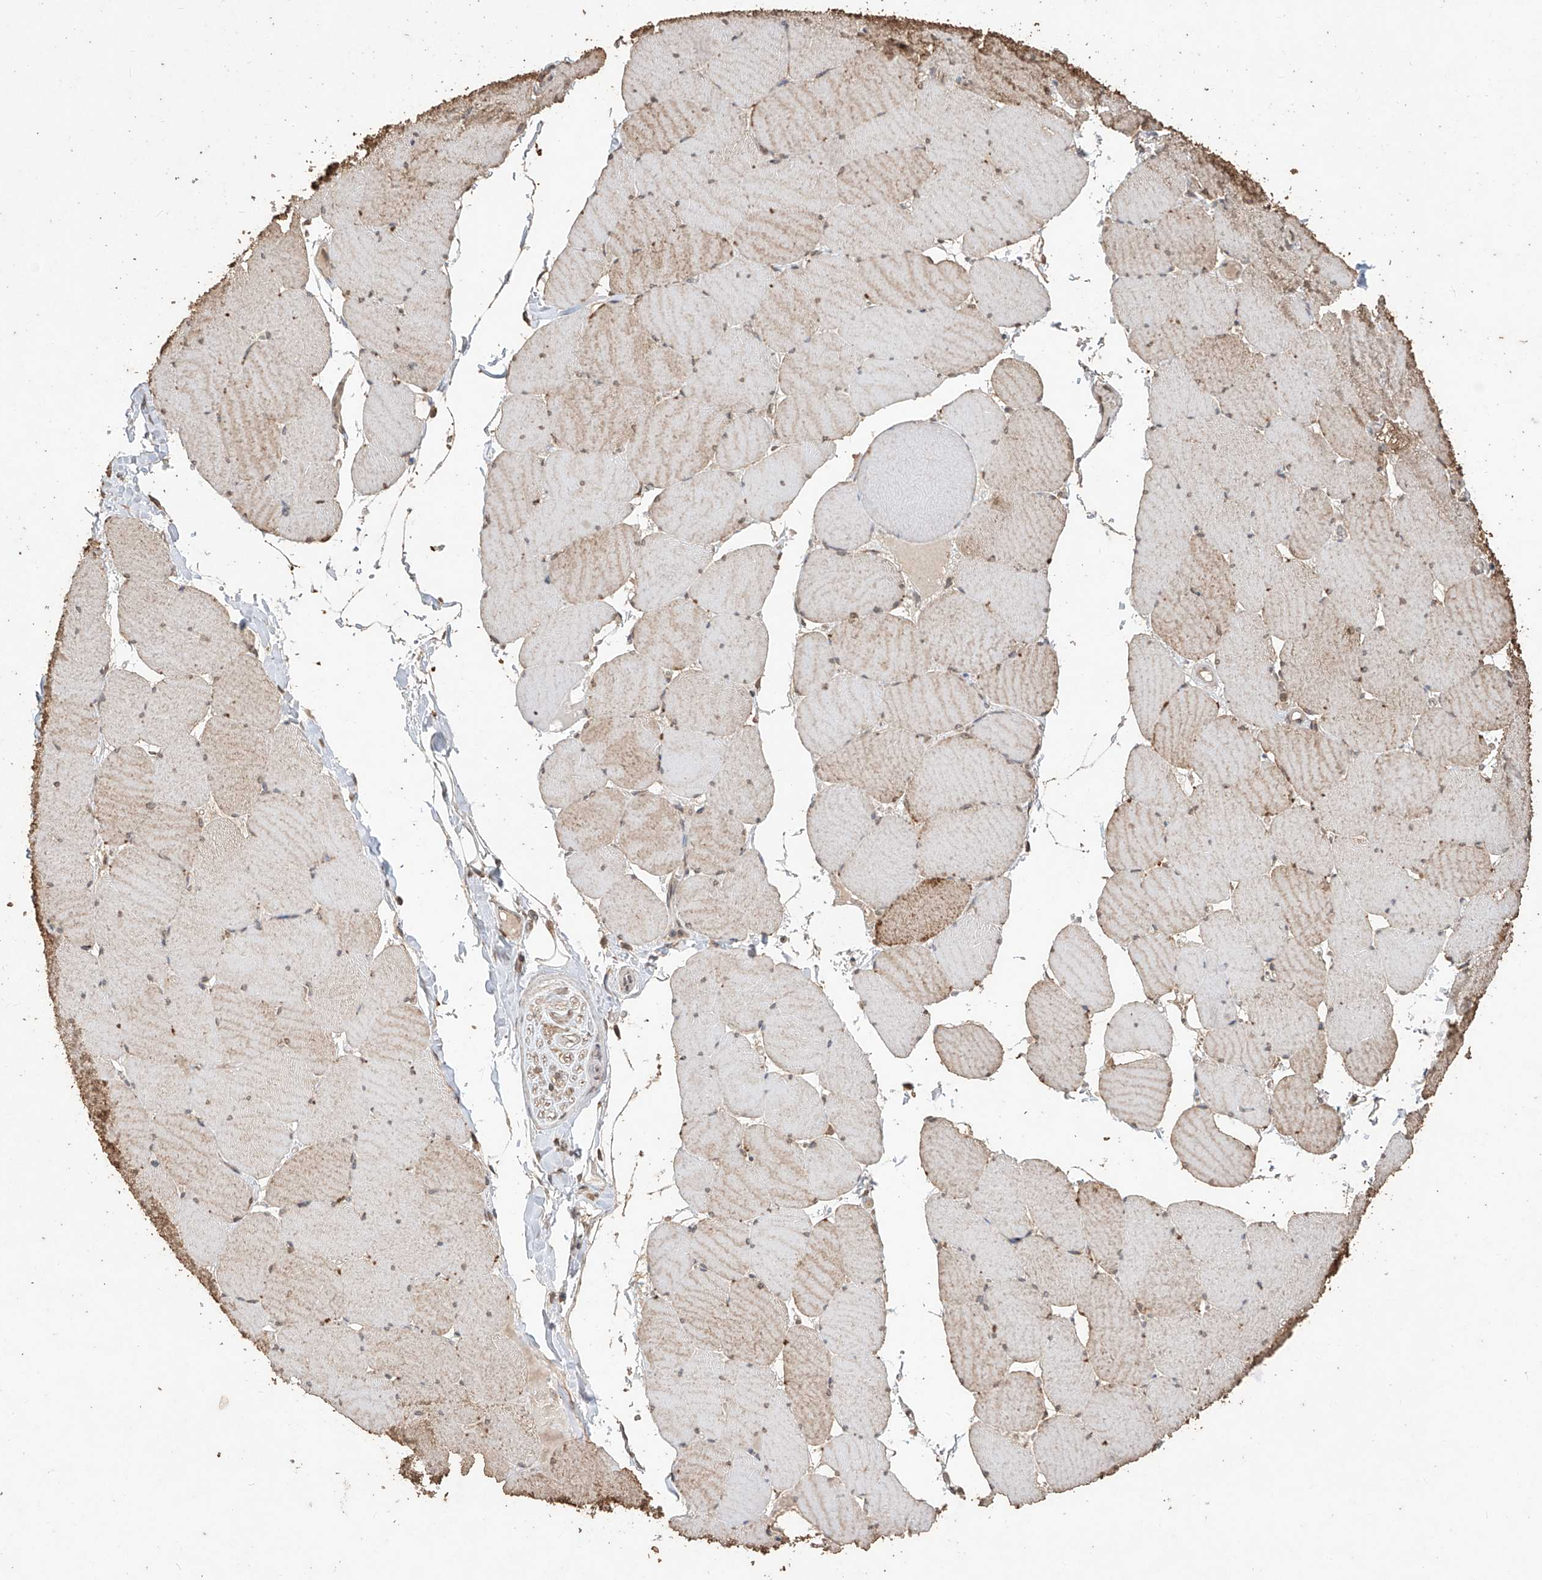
{"staining": {"intensity": "moderate", "quantity": "<25%", "location": "cytoplasmic/membranous"}, "tissue": "skeletal muscle", "cell_type": "Myocytes", "image_type": "normal", "snomed": [{"axis": "morphology", "description": "Normal tissue, NOS"}, {"axis": "topography", "description": "Skeletal muscle"}, {"axis": "topography", "description": "Head-Neck"}], "caption": "DAB immunohistochemical staining of benign skeletal muscle exhibits moderate cytoplasmic/membranous protein positivity in about <25% of myocytes.", "gene": "ELOVL1", "patient": {"sex": "male", "age": 66}}